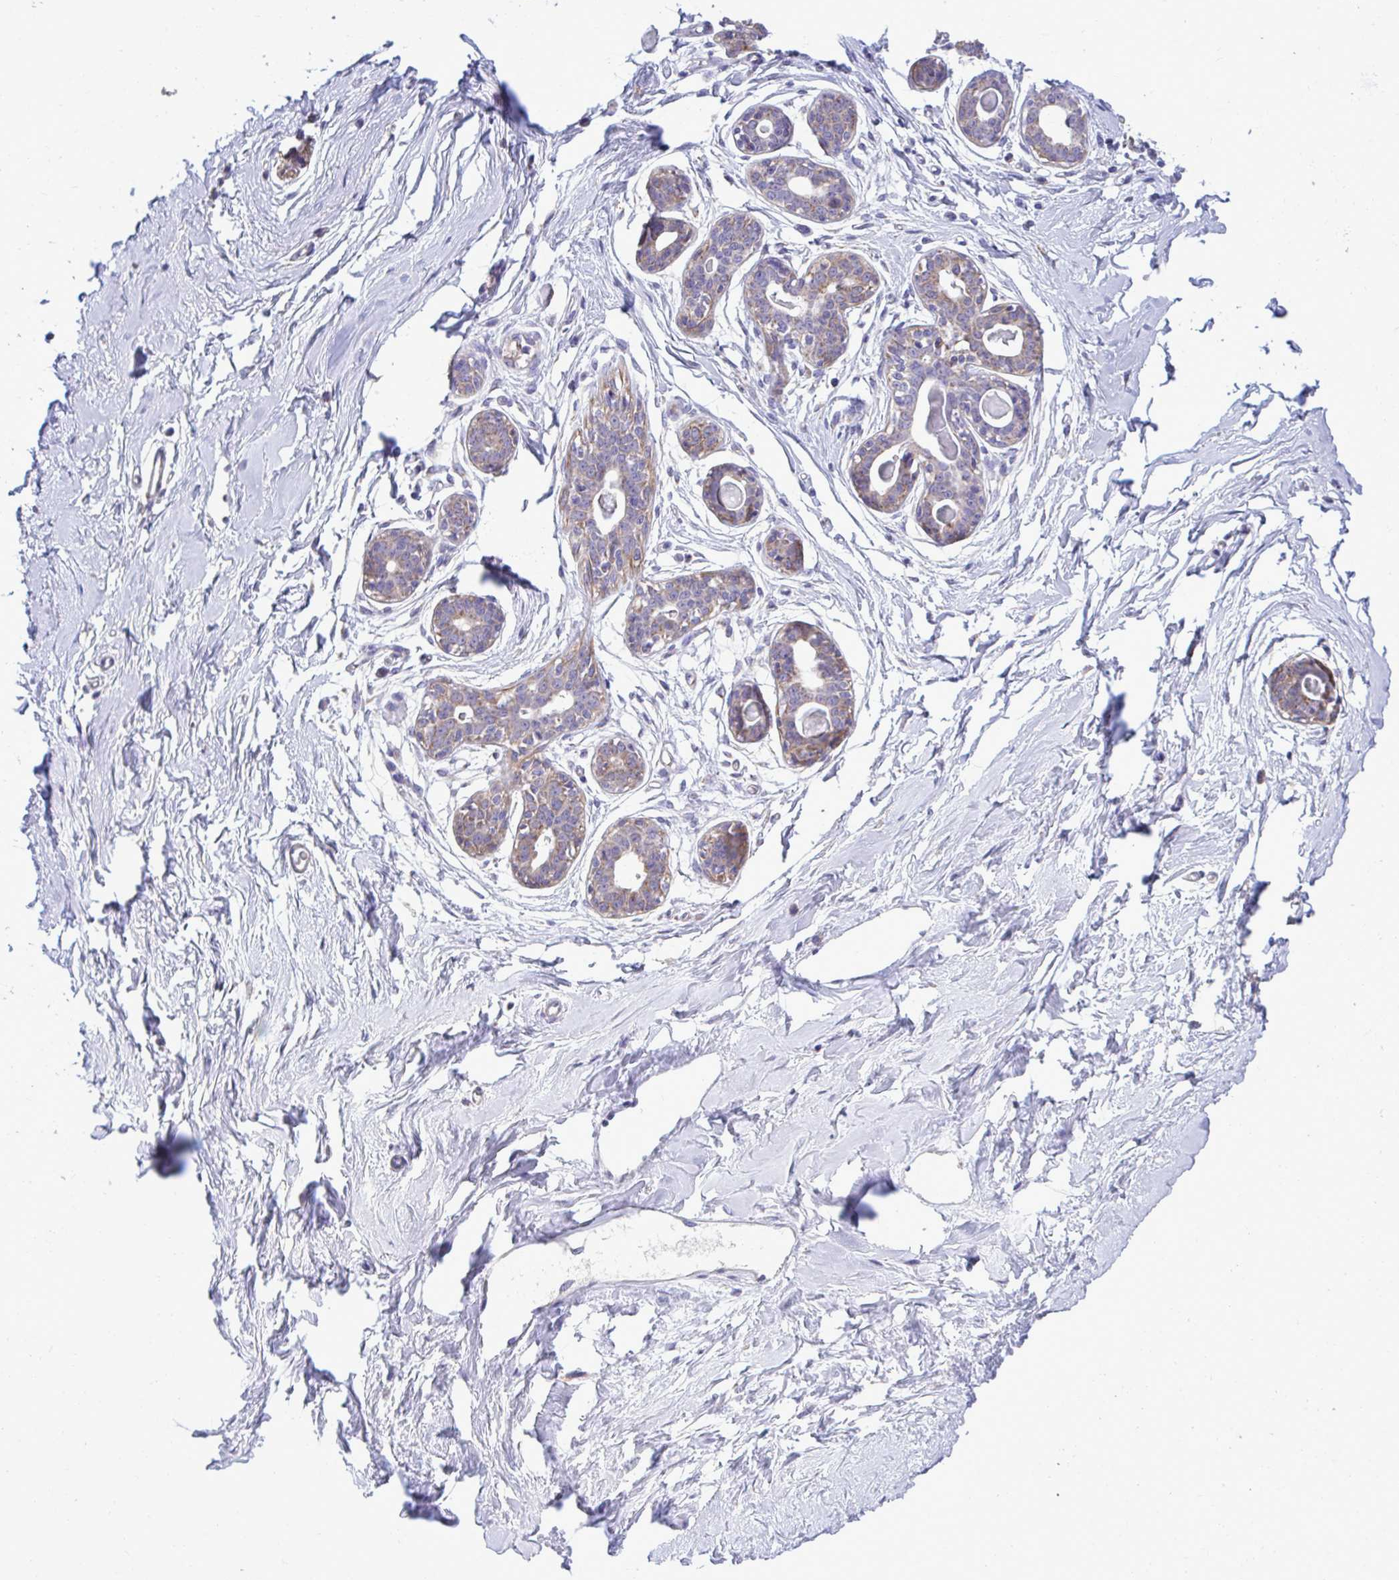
{"staining": {"intensity": "negative", "quantity": "none", "location": "none"}, "tissue": "breast", "cell_type": "Adipocytes", "image_type": "normal", "snomed": [{"axis": "morphology", "description": "Normal tissue, NOS"}, {"axis": "topography", "description": "Breast"}], "caption": "A high-resolution micrograph shows immunohistochemistry (IHC) staining of normal breast, which shows no significant expression in adipocytes.", "gene": "ENSG00000269547", "patient": {"sex": "female", "age": 45}}